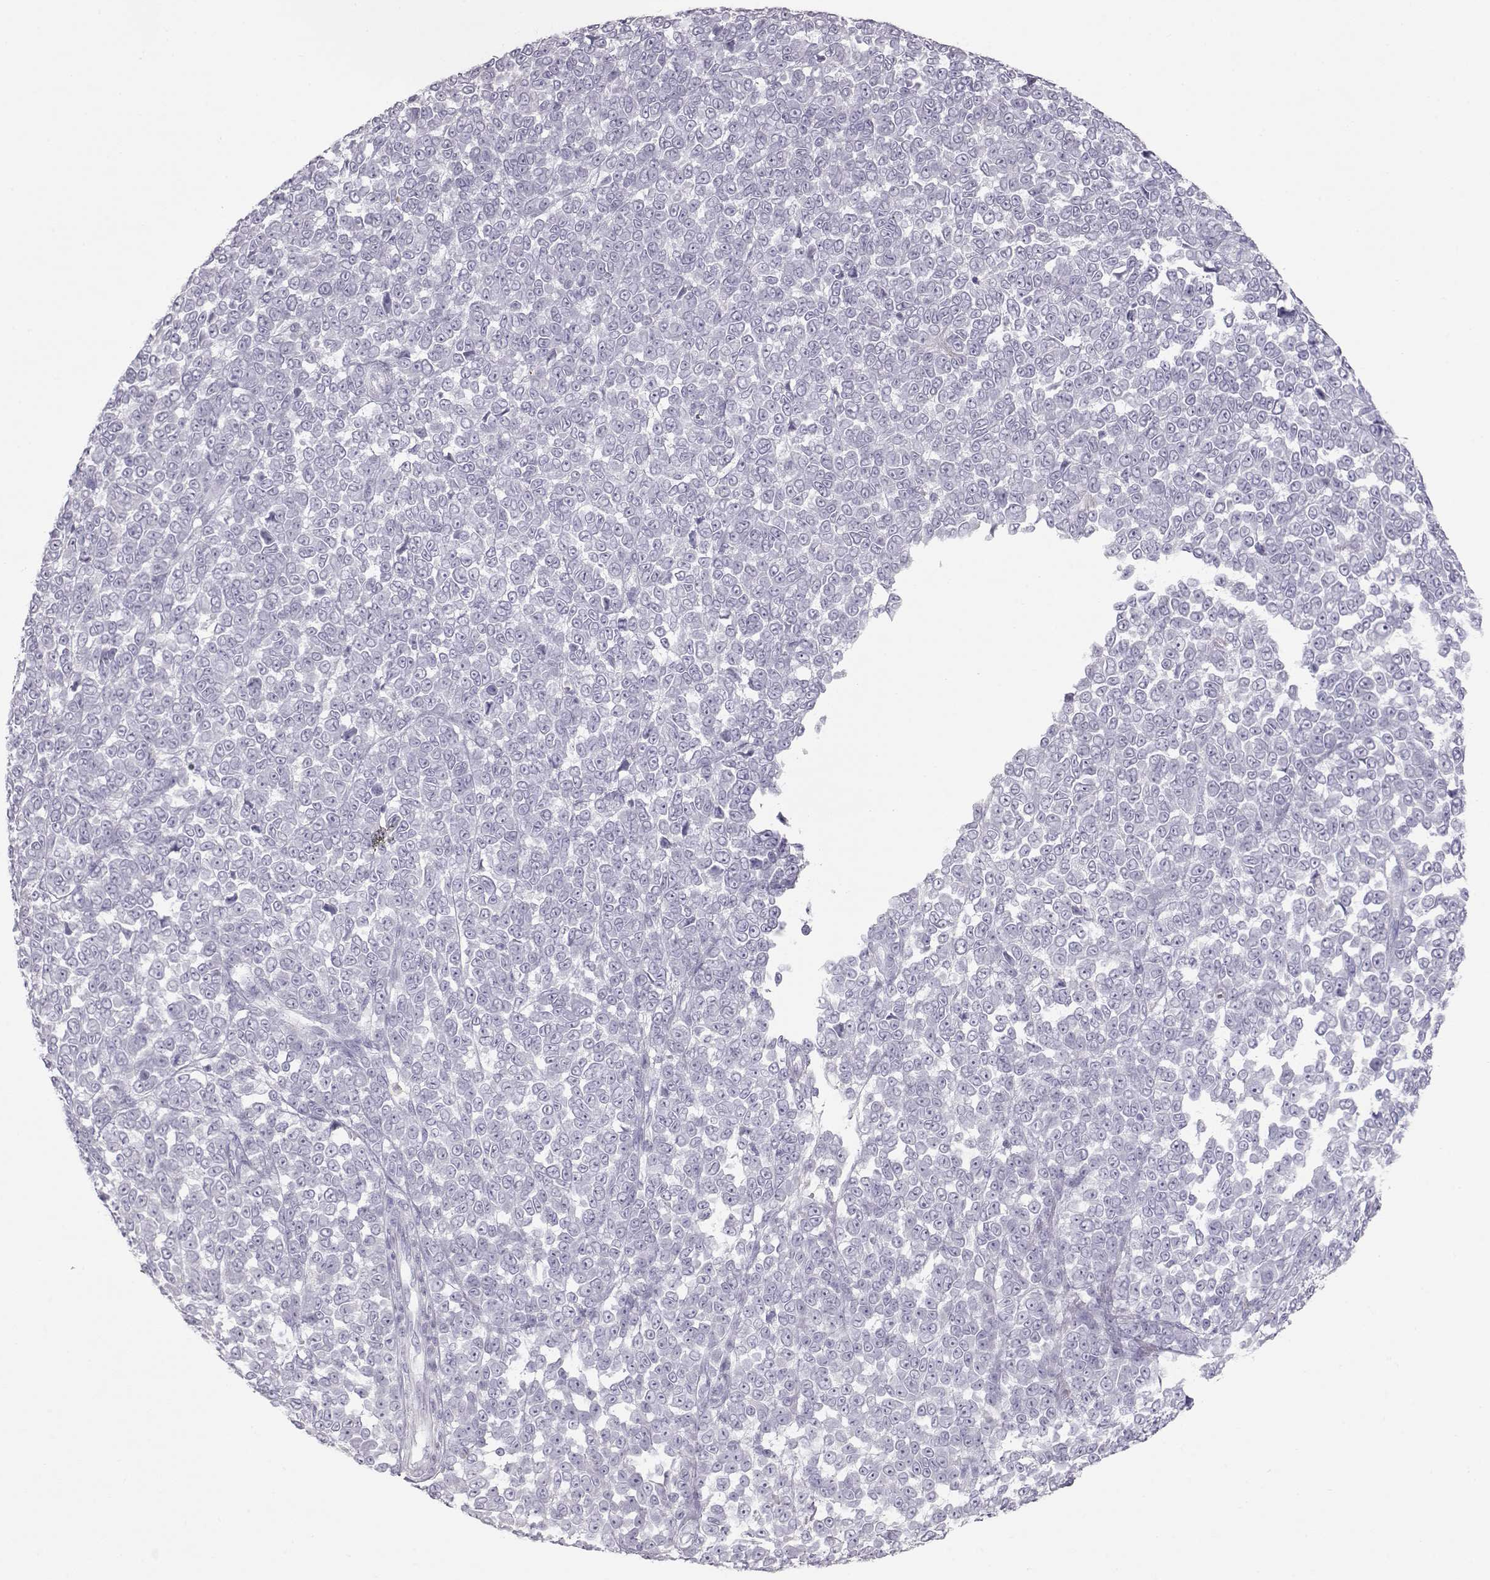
{"staining": {"intensity": "negative", "quantity": "none", "location": "none"}, "tissue": "melanoma", "cell_type": "Tumor cells", "image_type": "cancer", "snomed": [{"axis": "morphology", "description": "Malignant melanoma, NOS"}, {"axis": "topography", "description": "Skin"}], "caption": "This is an IHC photomicrograph of human melanoma. There is no positivity in tumor cells.", "gene": "MIP", "patient": {"sex": "female", "age": 95}}